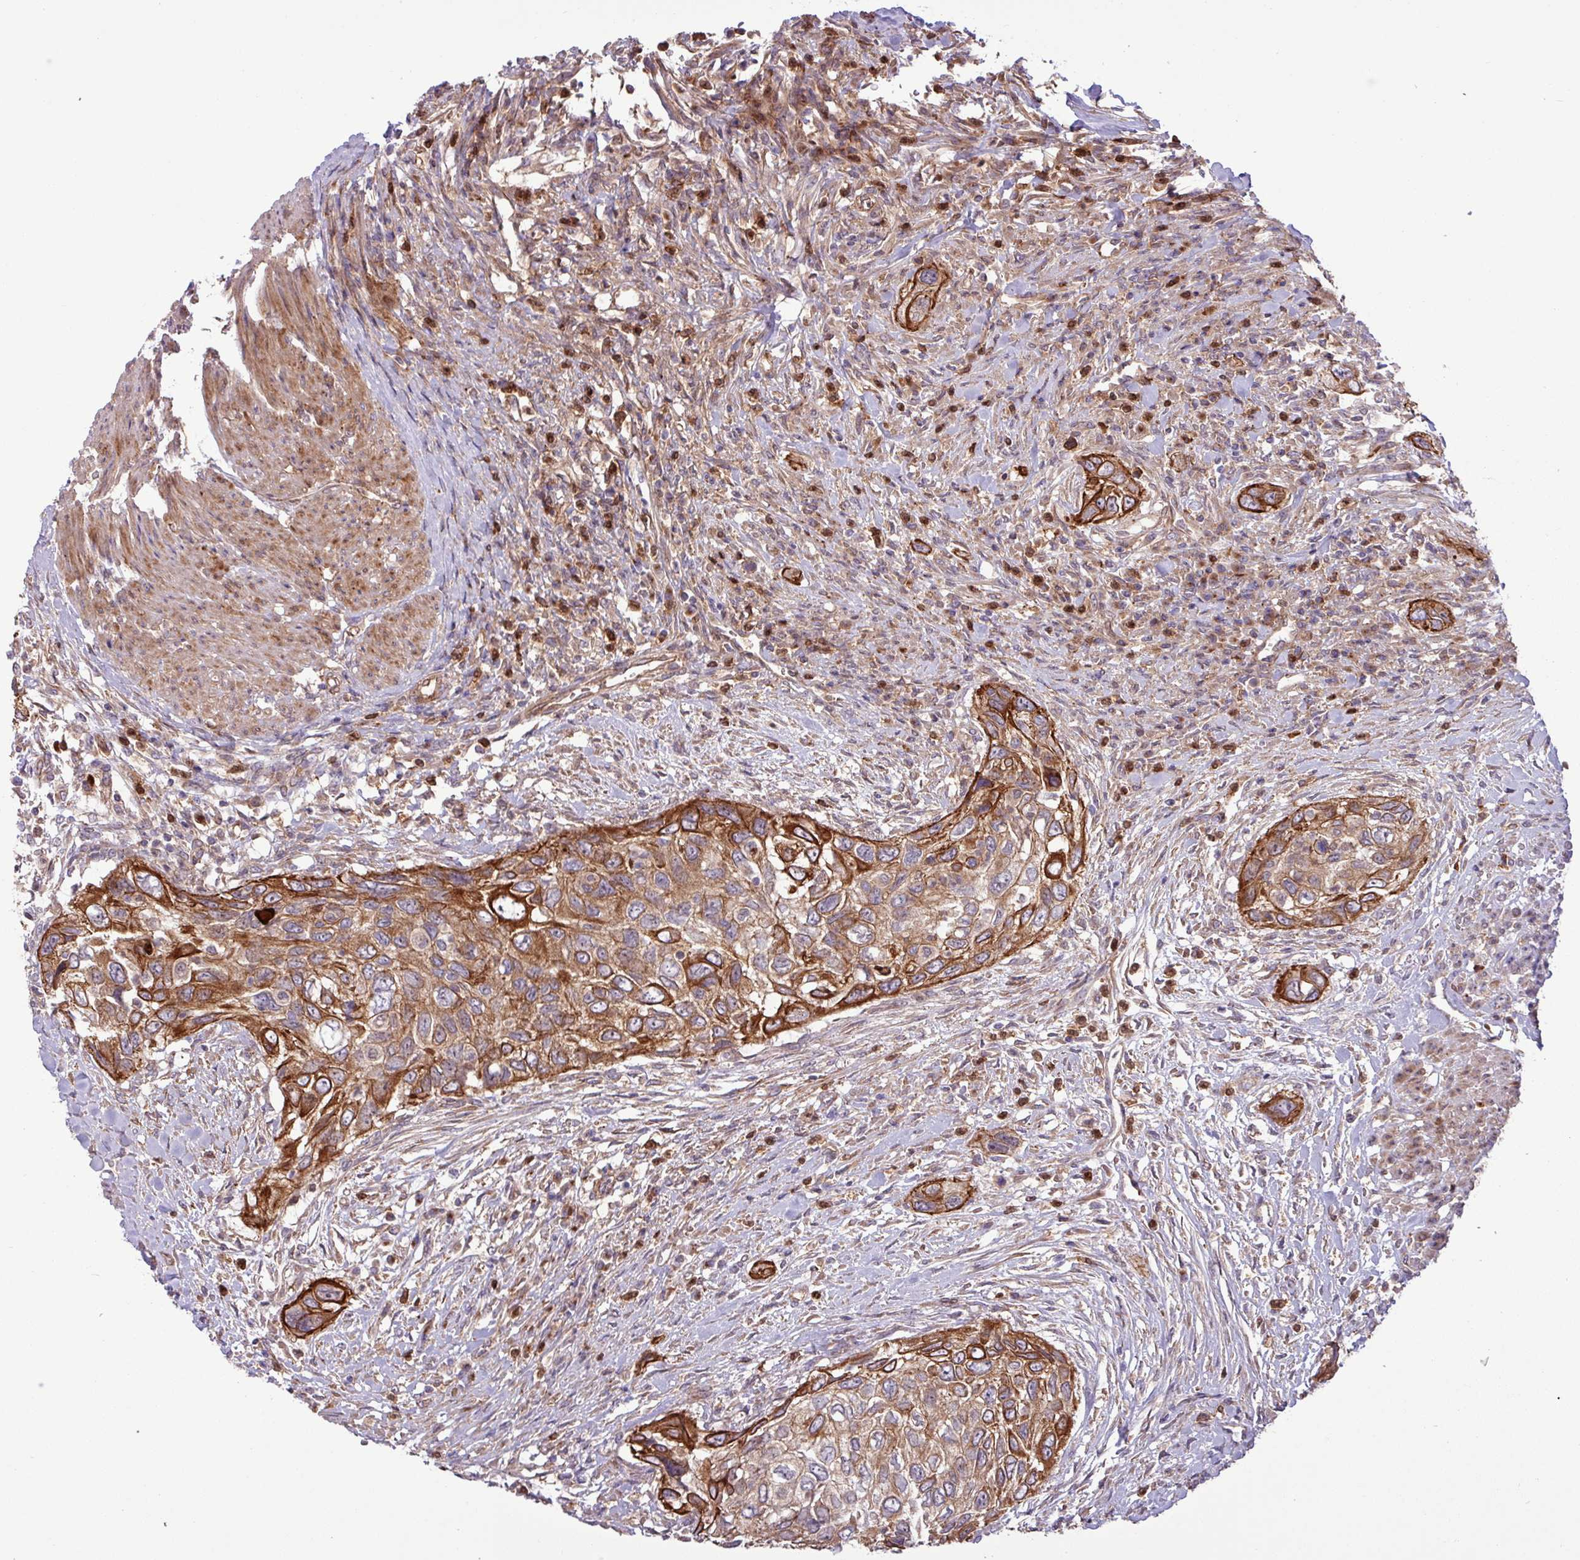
{"staining": {"intensity": "strong", "quantity": ">75%", "location": "cytoplasmic/membranous"}, "tissue": "urothelial cancer", "cell_type": "Tumor cells", "image_type": "cancer", "snomed": [{"axis": "morphology", "description": "Urothelial carcinoma, High grade"}, {"axis": "topography", "description": "Urinary bladder"}], "caption": "This histopathology image reveals immunohistochemistry staining of urothelial cancer, with high strong cytoplasmic/membranous positivity in about >75% of tumor cells.", "gene": "CNTRL", "patient": {"sex": "female", "age": 60}}